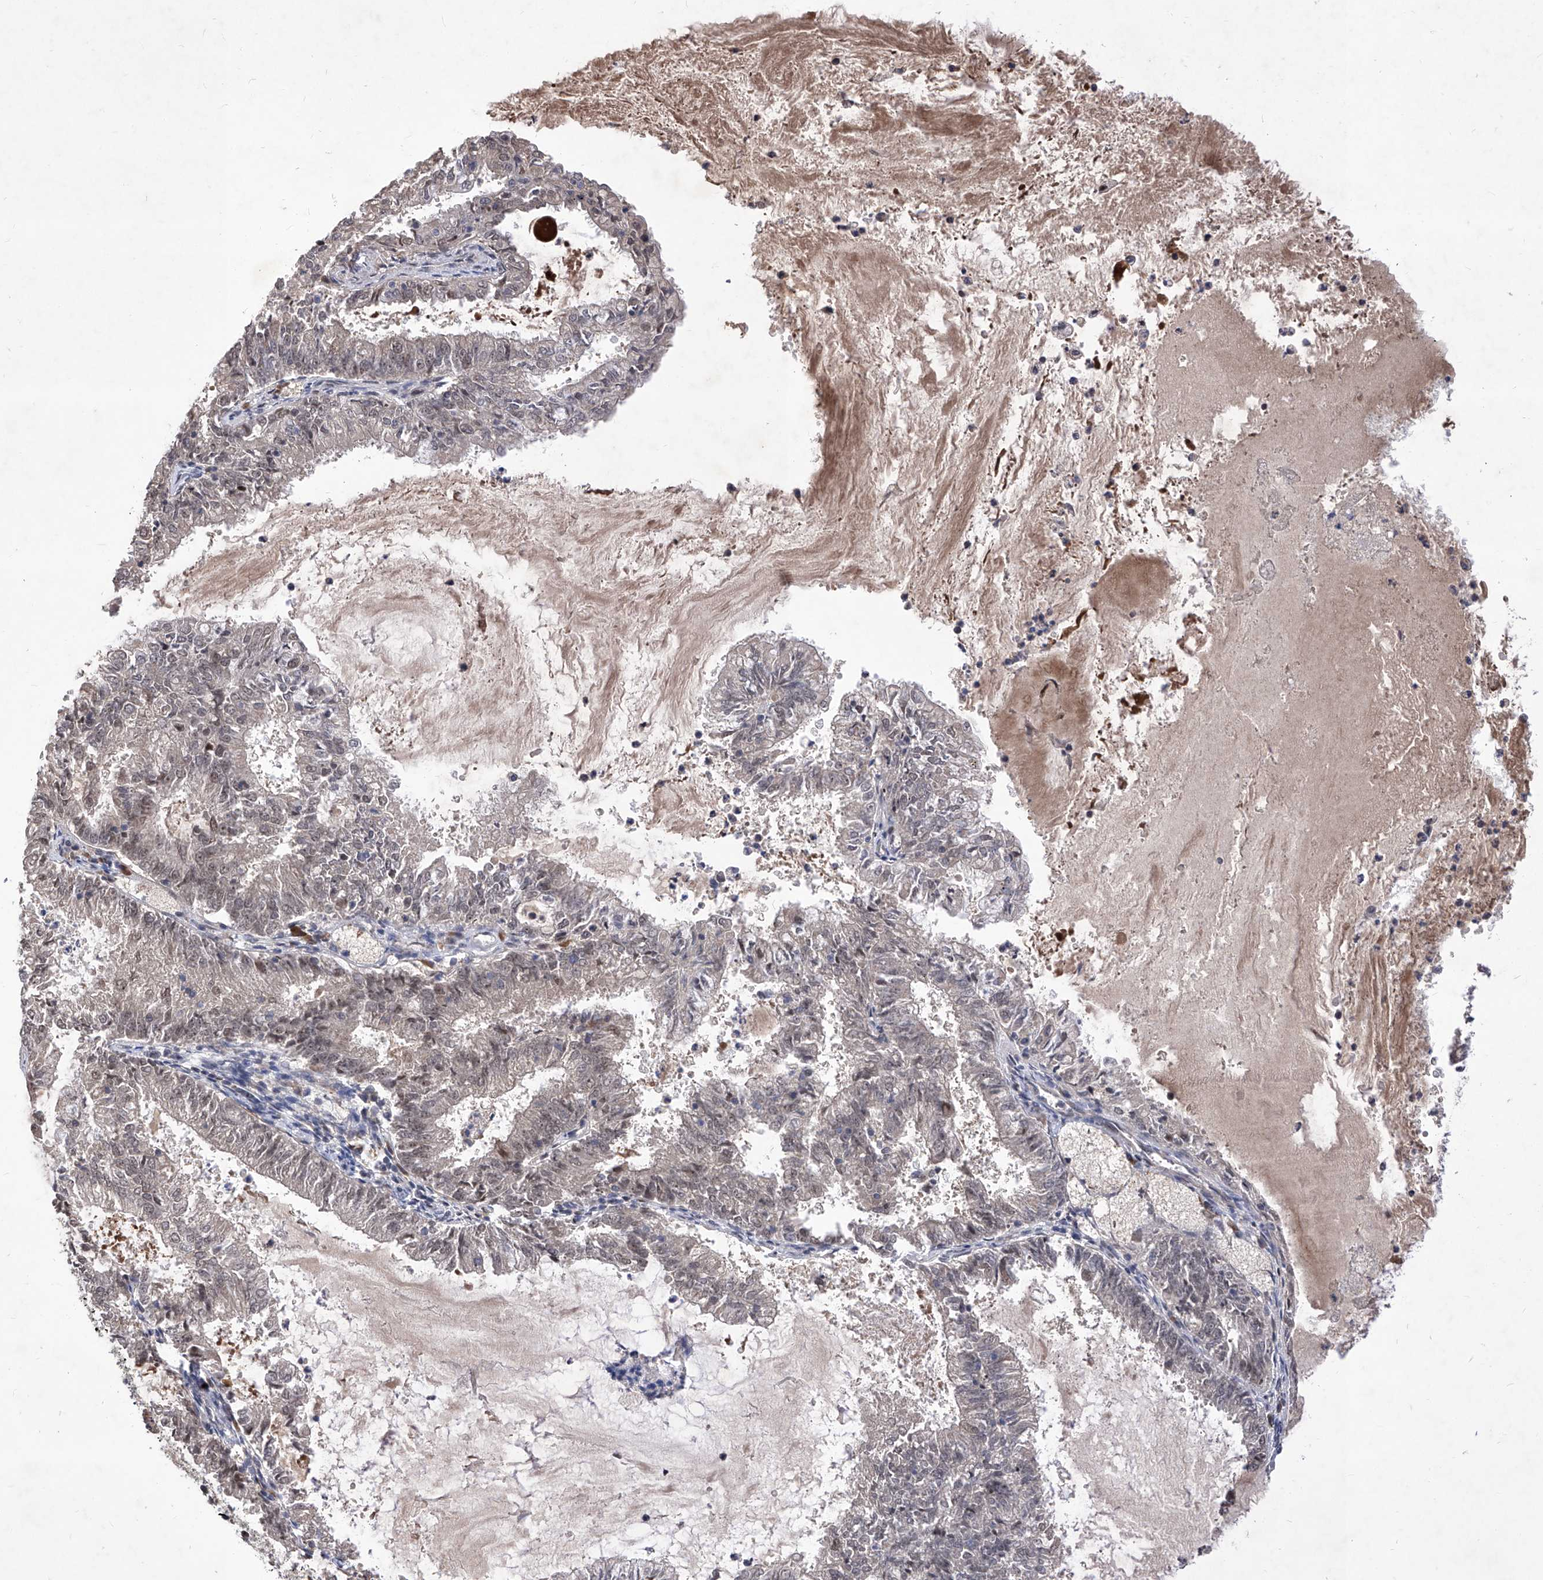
{"staining": {"intensity": "weak", "quantity": "<25%", "location": "nuclear"}, "tissue": "endometrial cancer", "cell_type": "Tumor cells", "image_type": "cancer", "snomed": [{"axis": "morphology", "description": "Adenocarcinoma, NOS"}, {"axis": "topography", "description": "Endometrium"}], "caption": "An IHC histopathology image of endometrial cancer (adenocarcinoma) is shown. There is no staining in tumor cells of endometrial cancer (adenocarcinoma). (Stains: DAB immunohistochemistry (IHC) with hematoxylin counter stain, Microscopy: brightfield microscopy at high magnification).", "gene": "LGR4", "patient": {"sex": "female", "age": 57}}